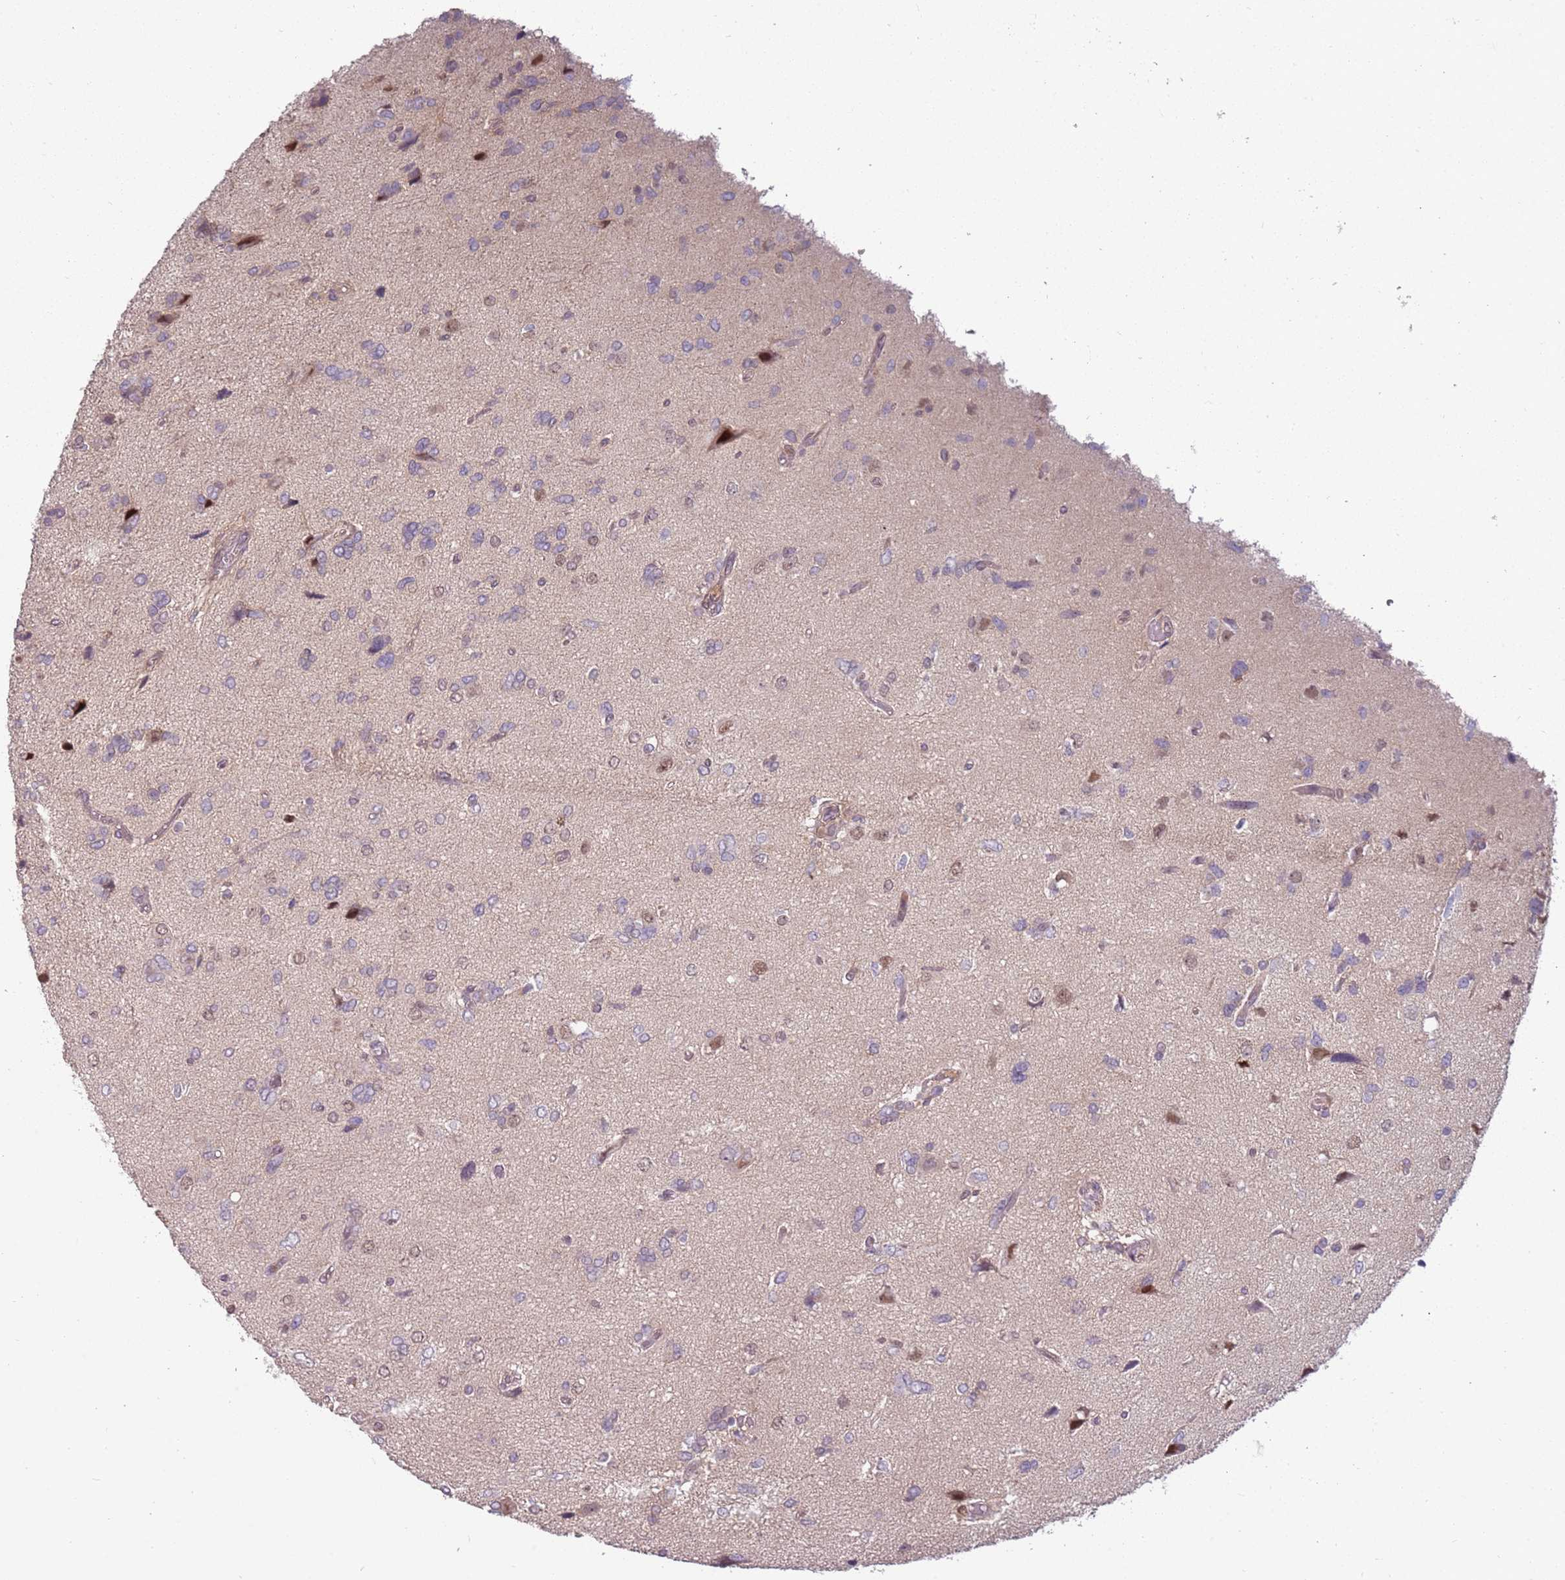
{"staining": {"intensity": "negative", "quantity": "none", "location": "none"}, "tissue": "glioma", "cell_type": "Tumor cells", "image_type": "cancer", "snomed": [{"axis": "morphology", "description": "Glioma, malignant, High grade"}, {"axis": "topography", "description": "Brain"}], "caption": "High power microscopy micrograph of an IHC histopathology image of malignant glioma (high-grade), revealing no significant staining in tumor cells. Nuclei are stained in blue.", "gene": "GSTO2", "patient": {"sex": "female", "age": 59}}